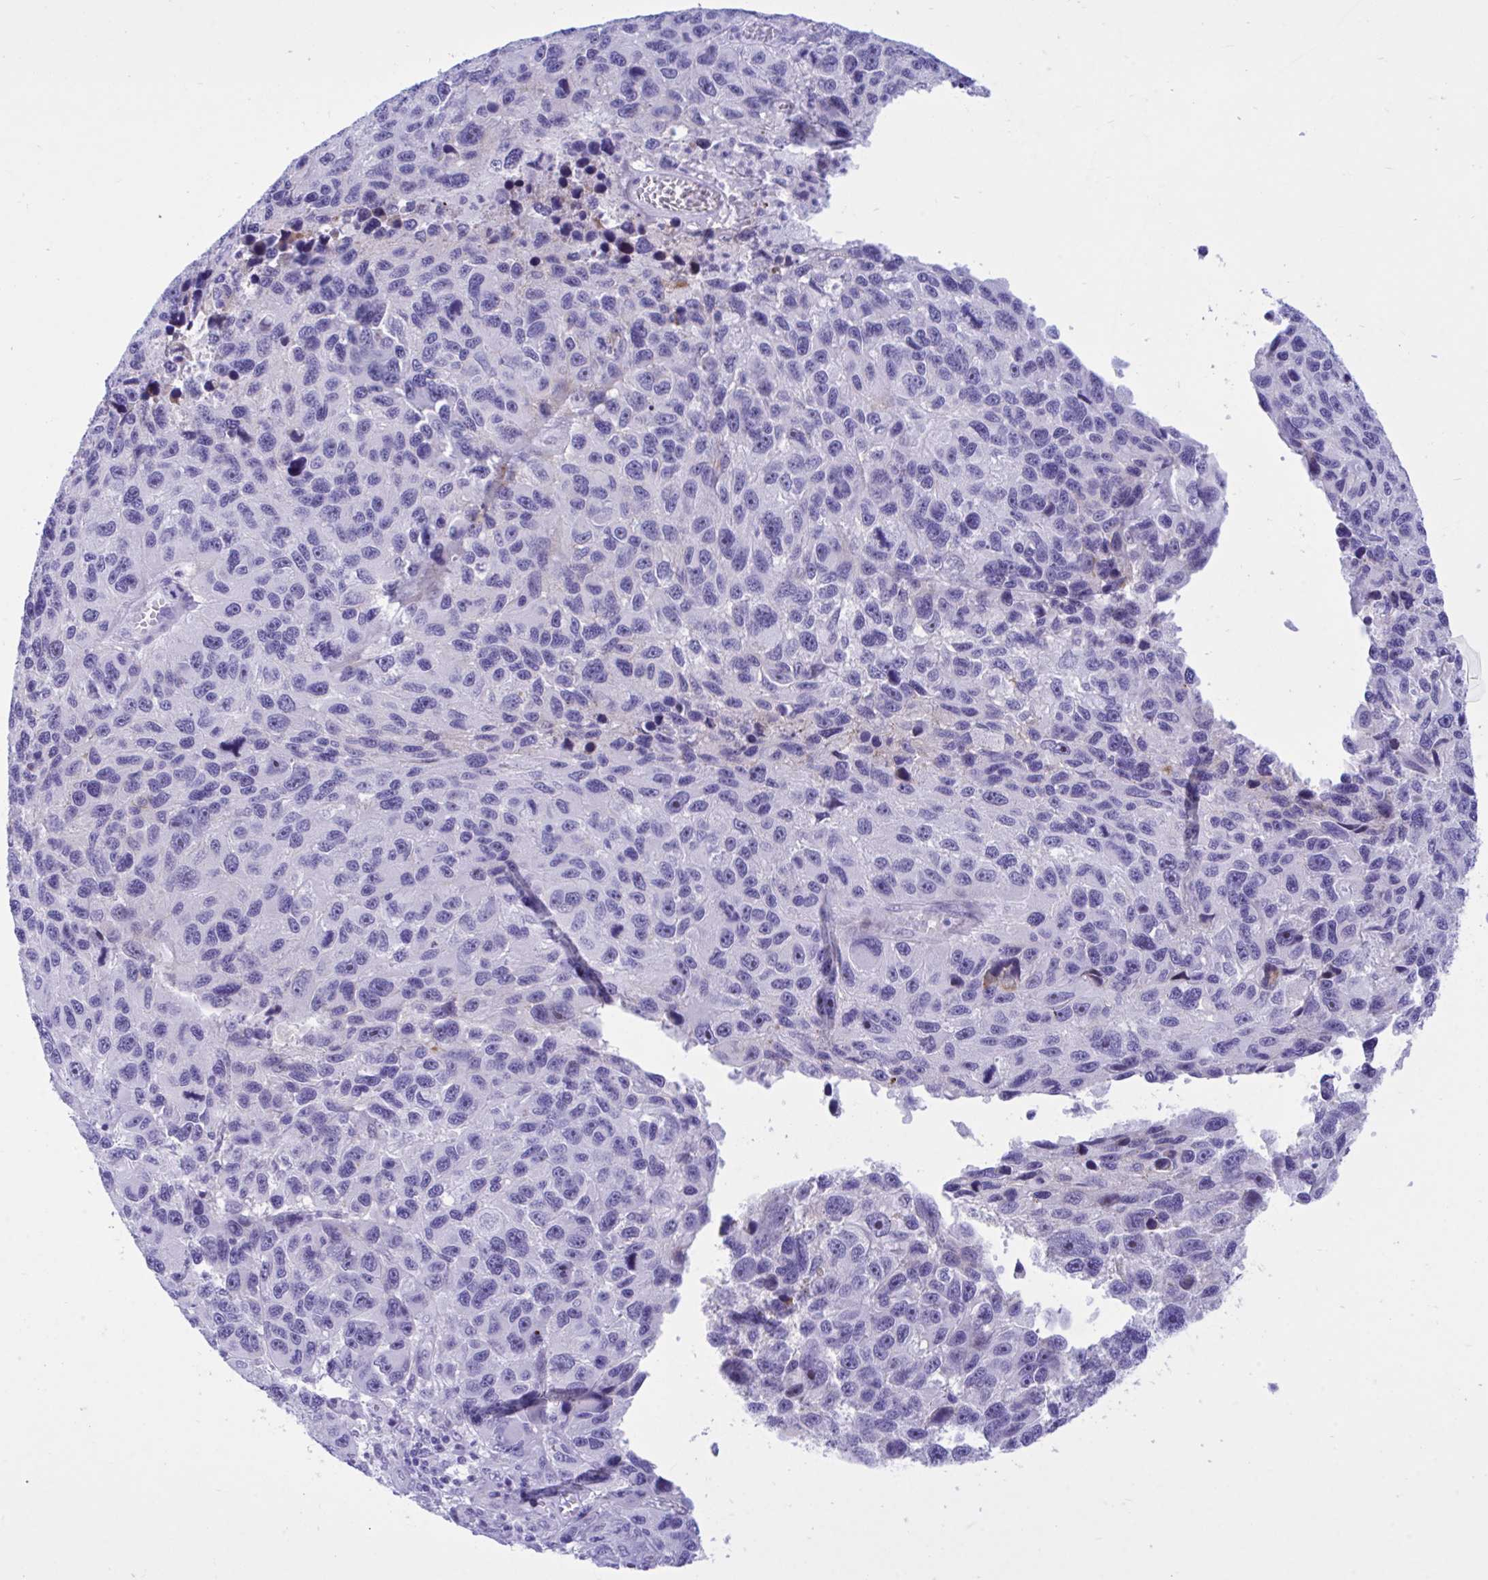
{"staining": {"intensity": "negative", "quantity": "none", "location": "none"}, "tissue": "melanoma", "cell_type": "Tumor cells", "image_type": "cancer", "snomed": [{"axis": "morphology", "description": "Malignant melanoma, NOS"}, {"axis": "topography", "description": "Skin"}], "caption": "Tumor cells are negative for brown protein staining in malignant melanoma.", "gene": "BEX5", "patient": {"sex": "male", "age": 53}}